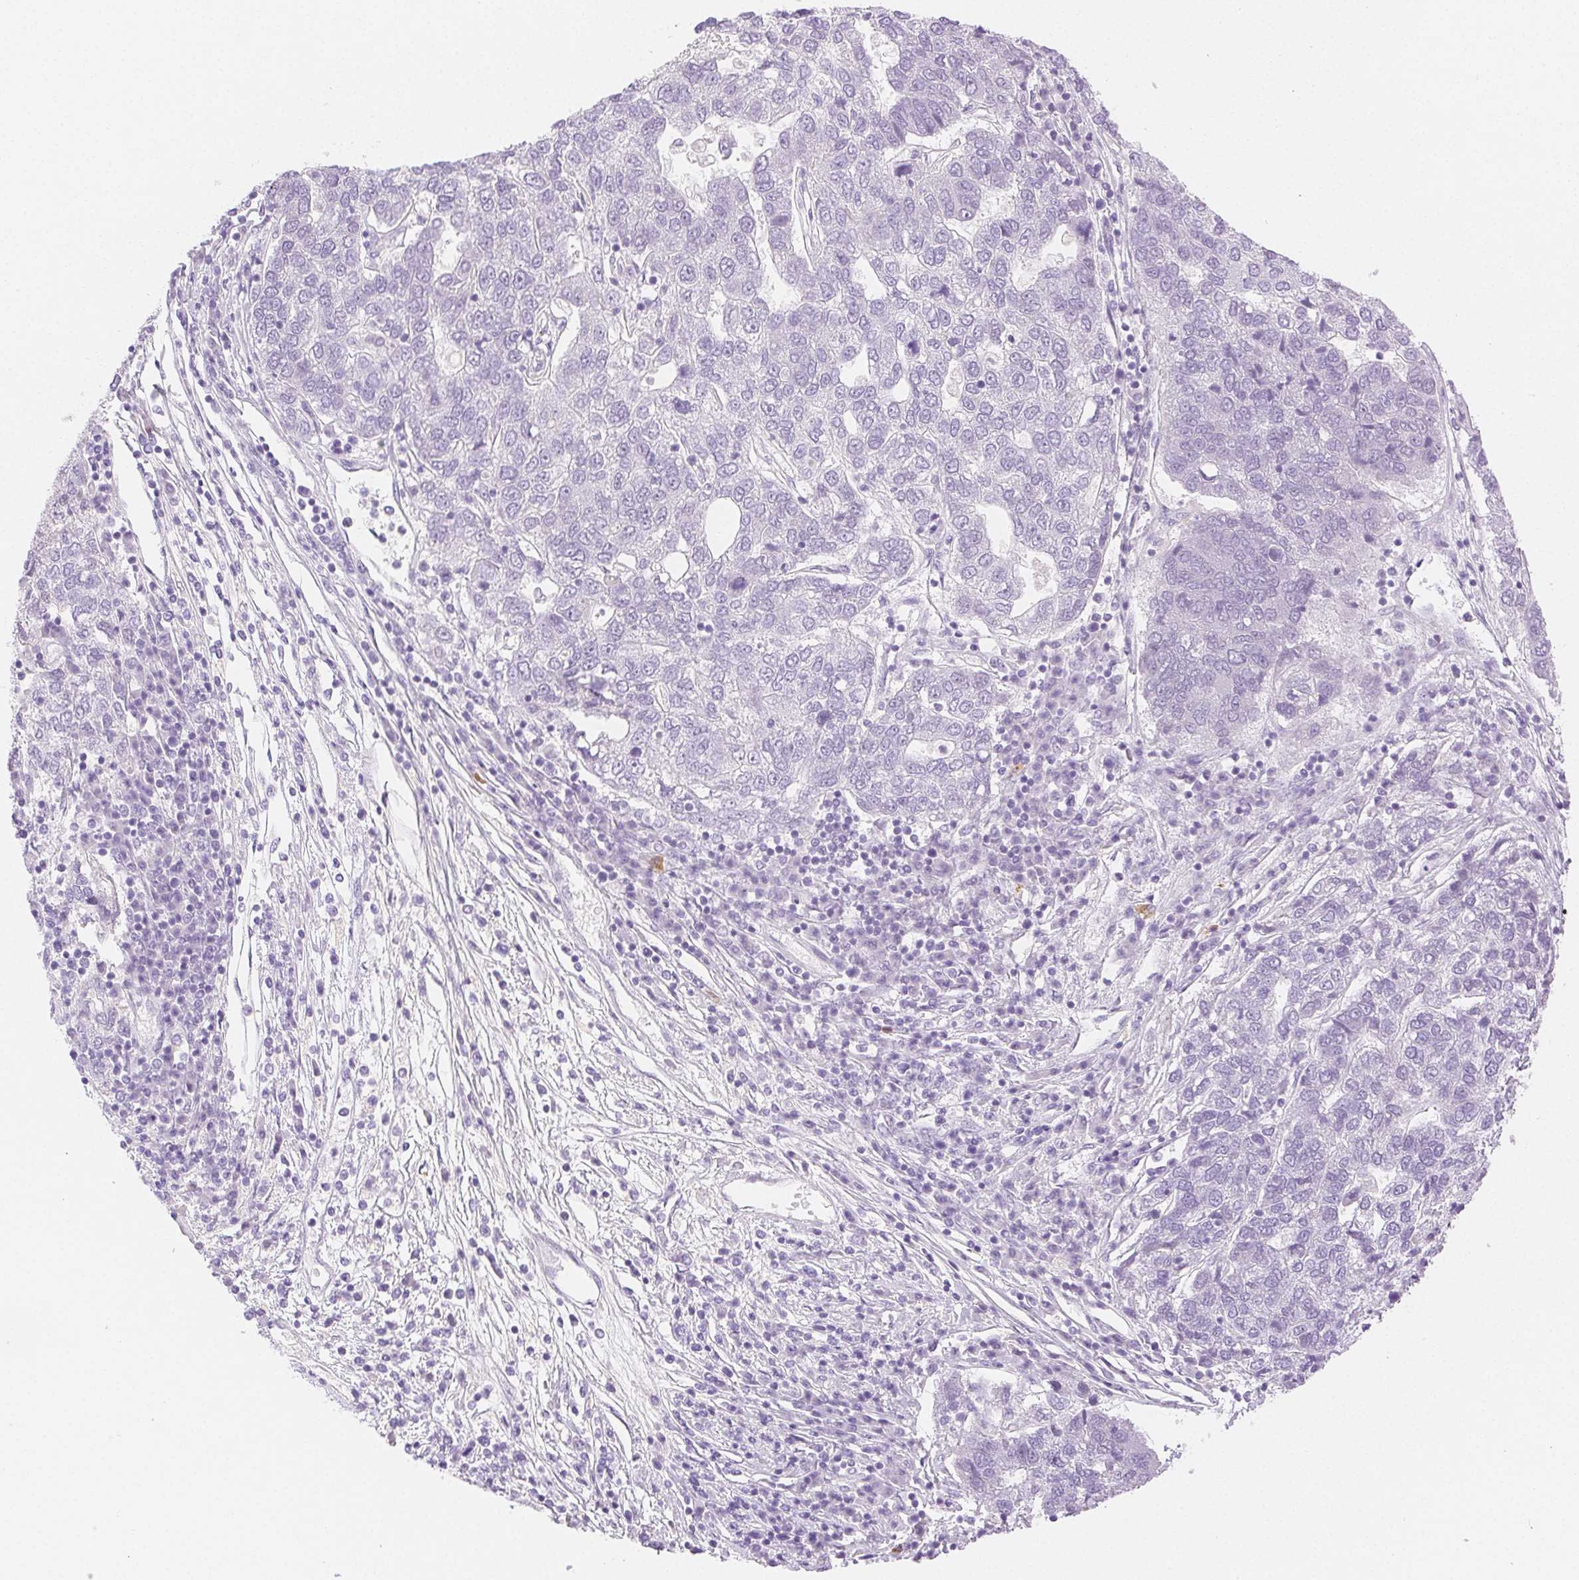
{"staining": {"intensity": "negative", "quantity": "none", "location": "none"}, "tissue": "pancreatic cancer", "cell_type": "Tumor cells", "image_type": "cancer", "snomed": [{"axis": "morphology", "description": "Adenocarcinoma, NOS"}, {"axis": "topography", "description": "Pancreas"}], "caption": "This is an IHC photomicrograph of human pancreatic adenocarcinoma. There is no staining in tumor cells.", "gene": "SPACA4", "patient": {"sex": "female", "age": 61}}